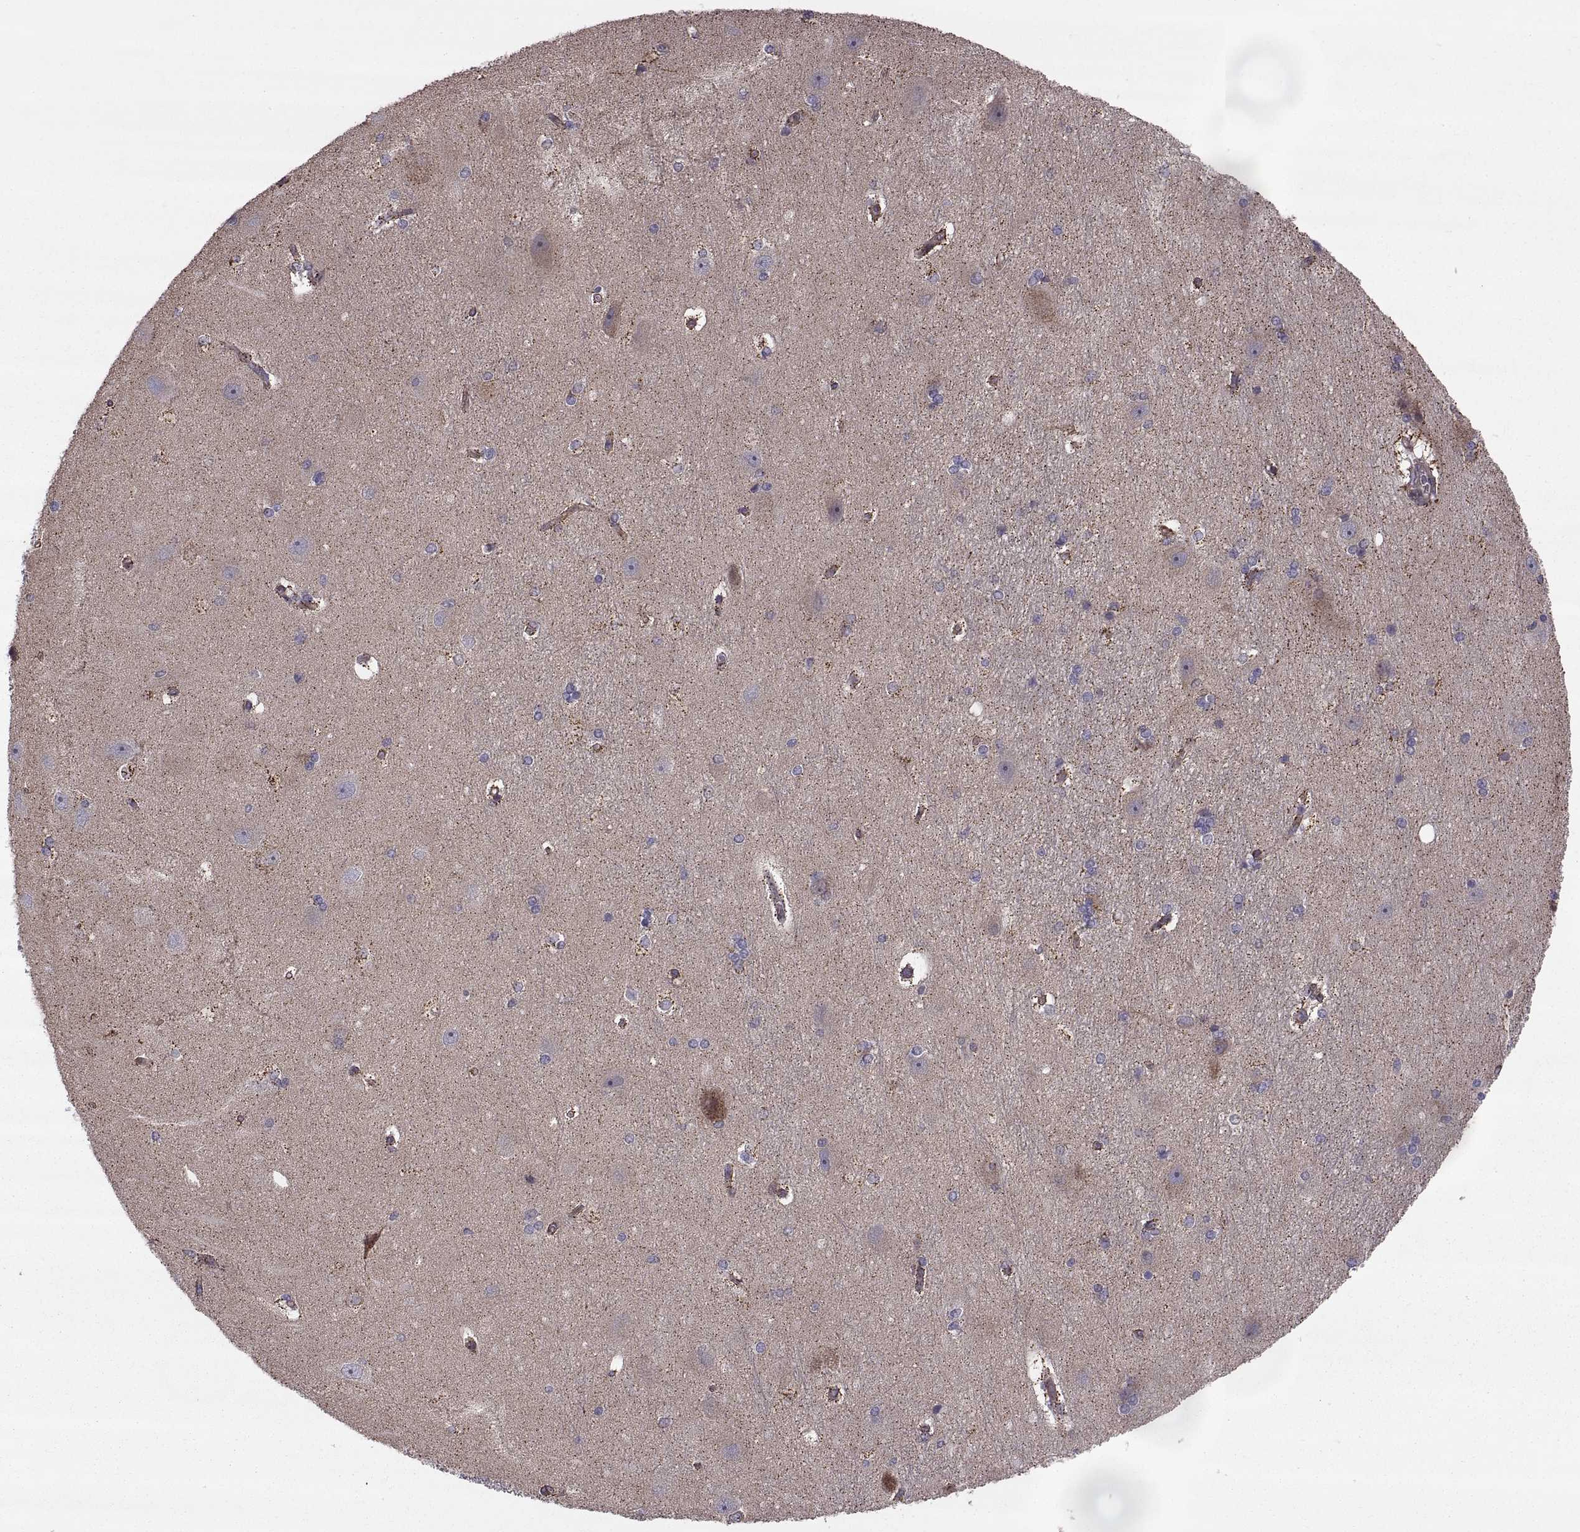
{"staining": {"intensity": "negative", "quantity": "none", "location": "none"}, "tissue": "hippocampus", "cell_type": "Glial cells", "image_type": "normal", "snomed": [{"axis": "morphology", "description": "Normal tissue, NOS"}, {"axis": "topography", "description": "Cerebral cortex"}, {"axis": "topography", "description": "Hippocampus"}], "caption": "Protein analysis of unremarkable hippocampus exhibits no significant expression in glial cells.", "gene": "TESC", "patient": {"sex": "female", "age": 19}}